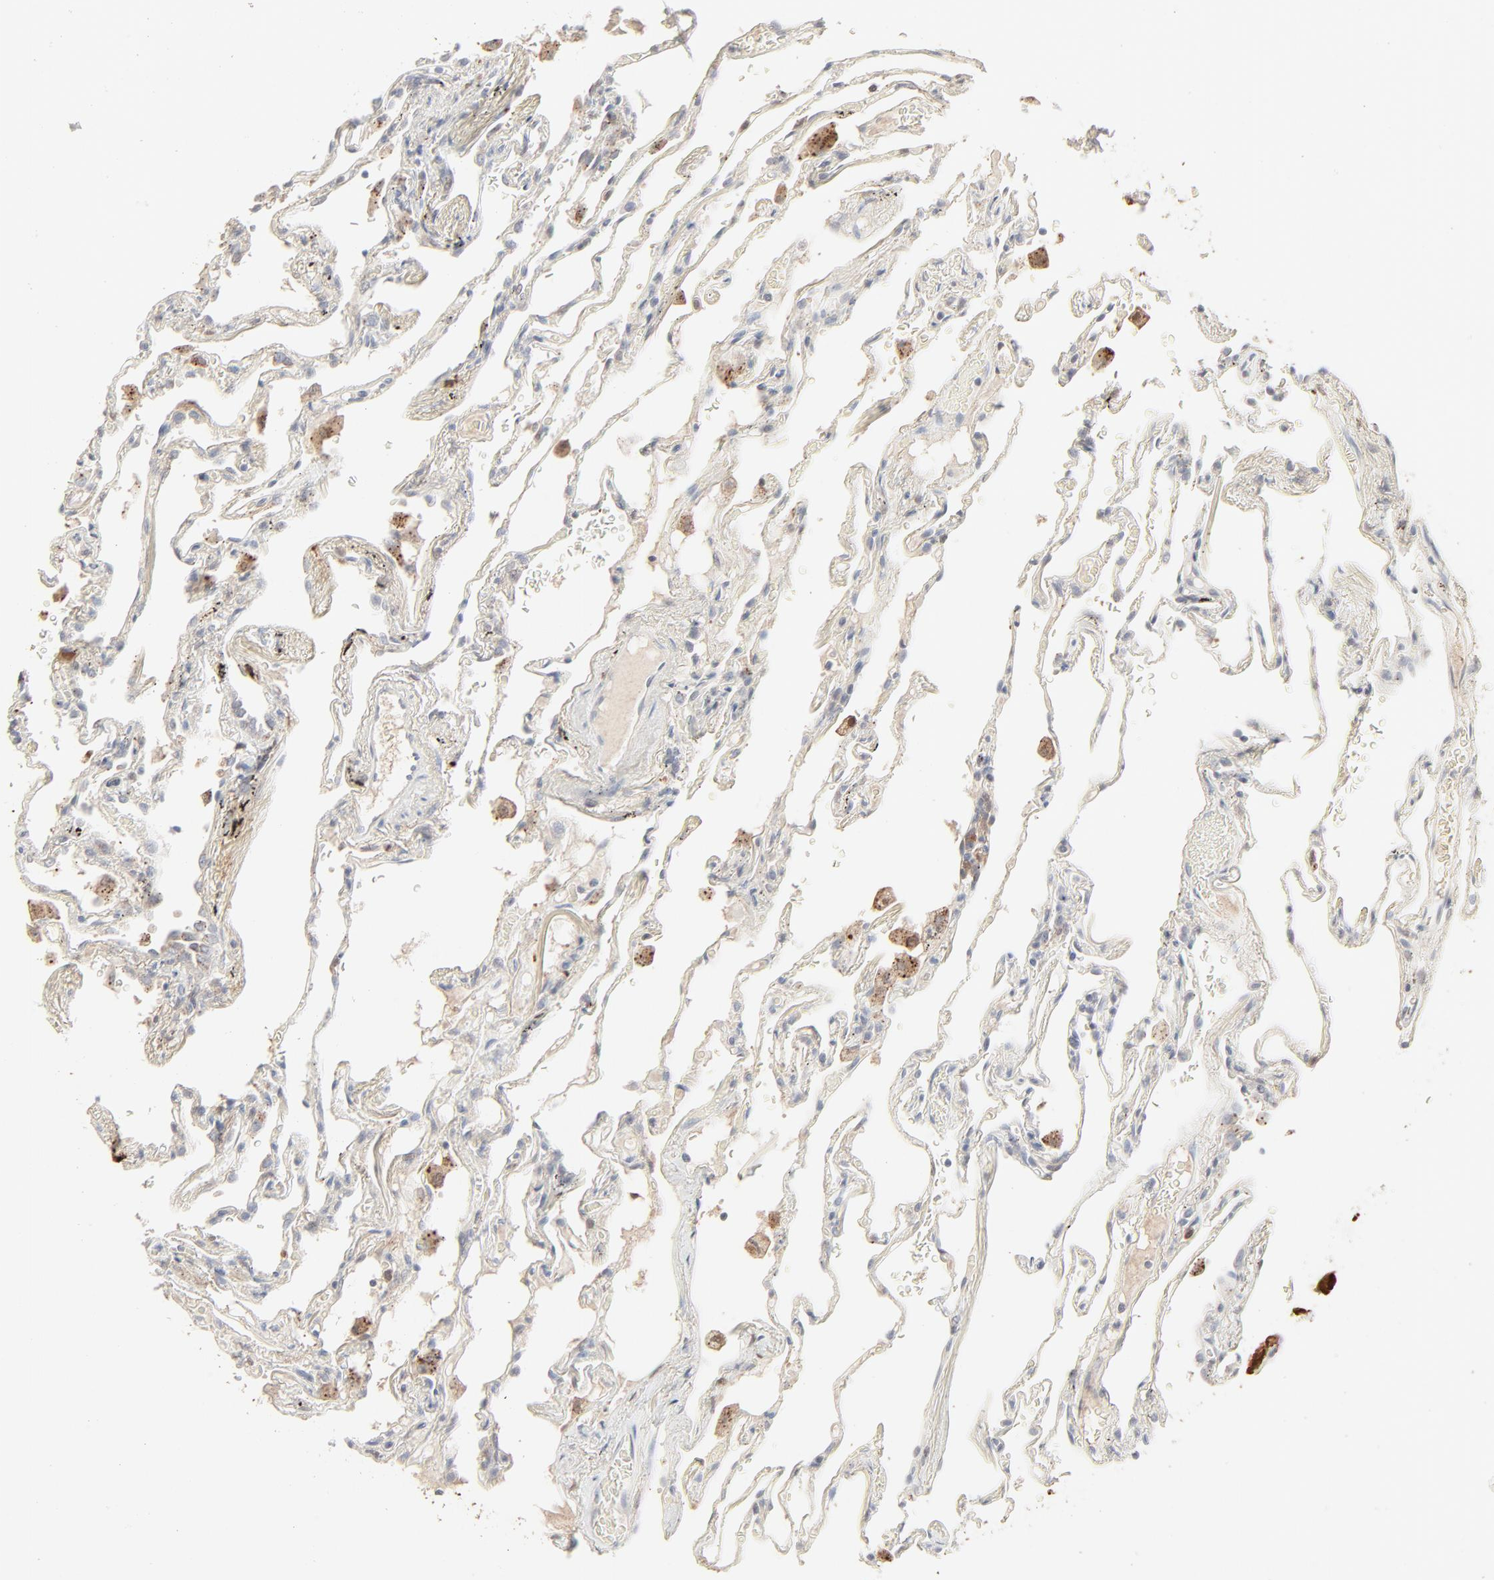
{"staining": {"intensity": "negative", "quantity": "none", "location": "none"}, "tissue": "lung", "cell_type": "Alveolar cells", "image_type": "normal", "snomed": [{"axis": "morphology", "description": "Normal tissue, NOS"}, {"axis": "morphology", "description": "Inflammation, NOS"}, {"axis": "topography", "description": "Lung"}], "caption": "High magnification brightfield microscopy of unremarkable lung stained with DAB (3,3'-diaminobenzidine) (brown) and counterstained with hematoxylin (blue): alveolar cells show no significant staining. (DAB (3,3'-diaminobenzidine) immunohistochemistry (IHC), high magnification).", "gene": "LGALS2", "patient": {"sex": "male", "age": 69}}